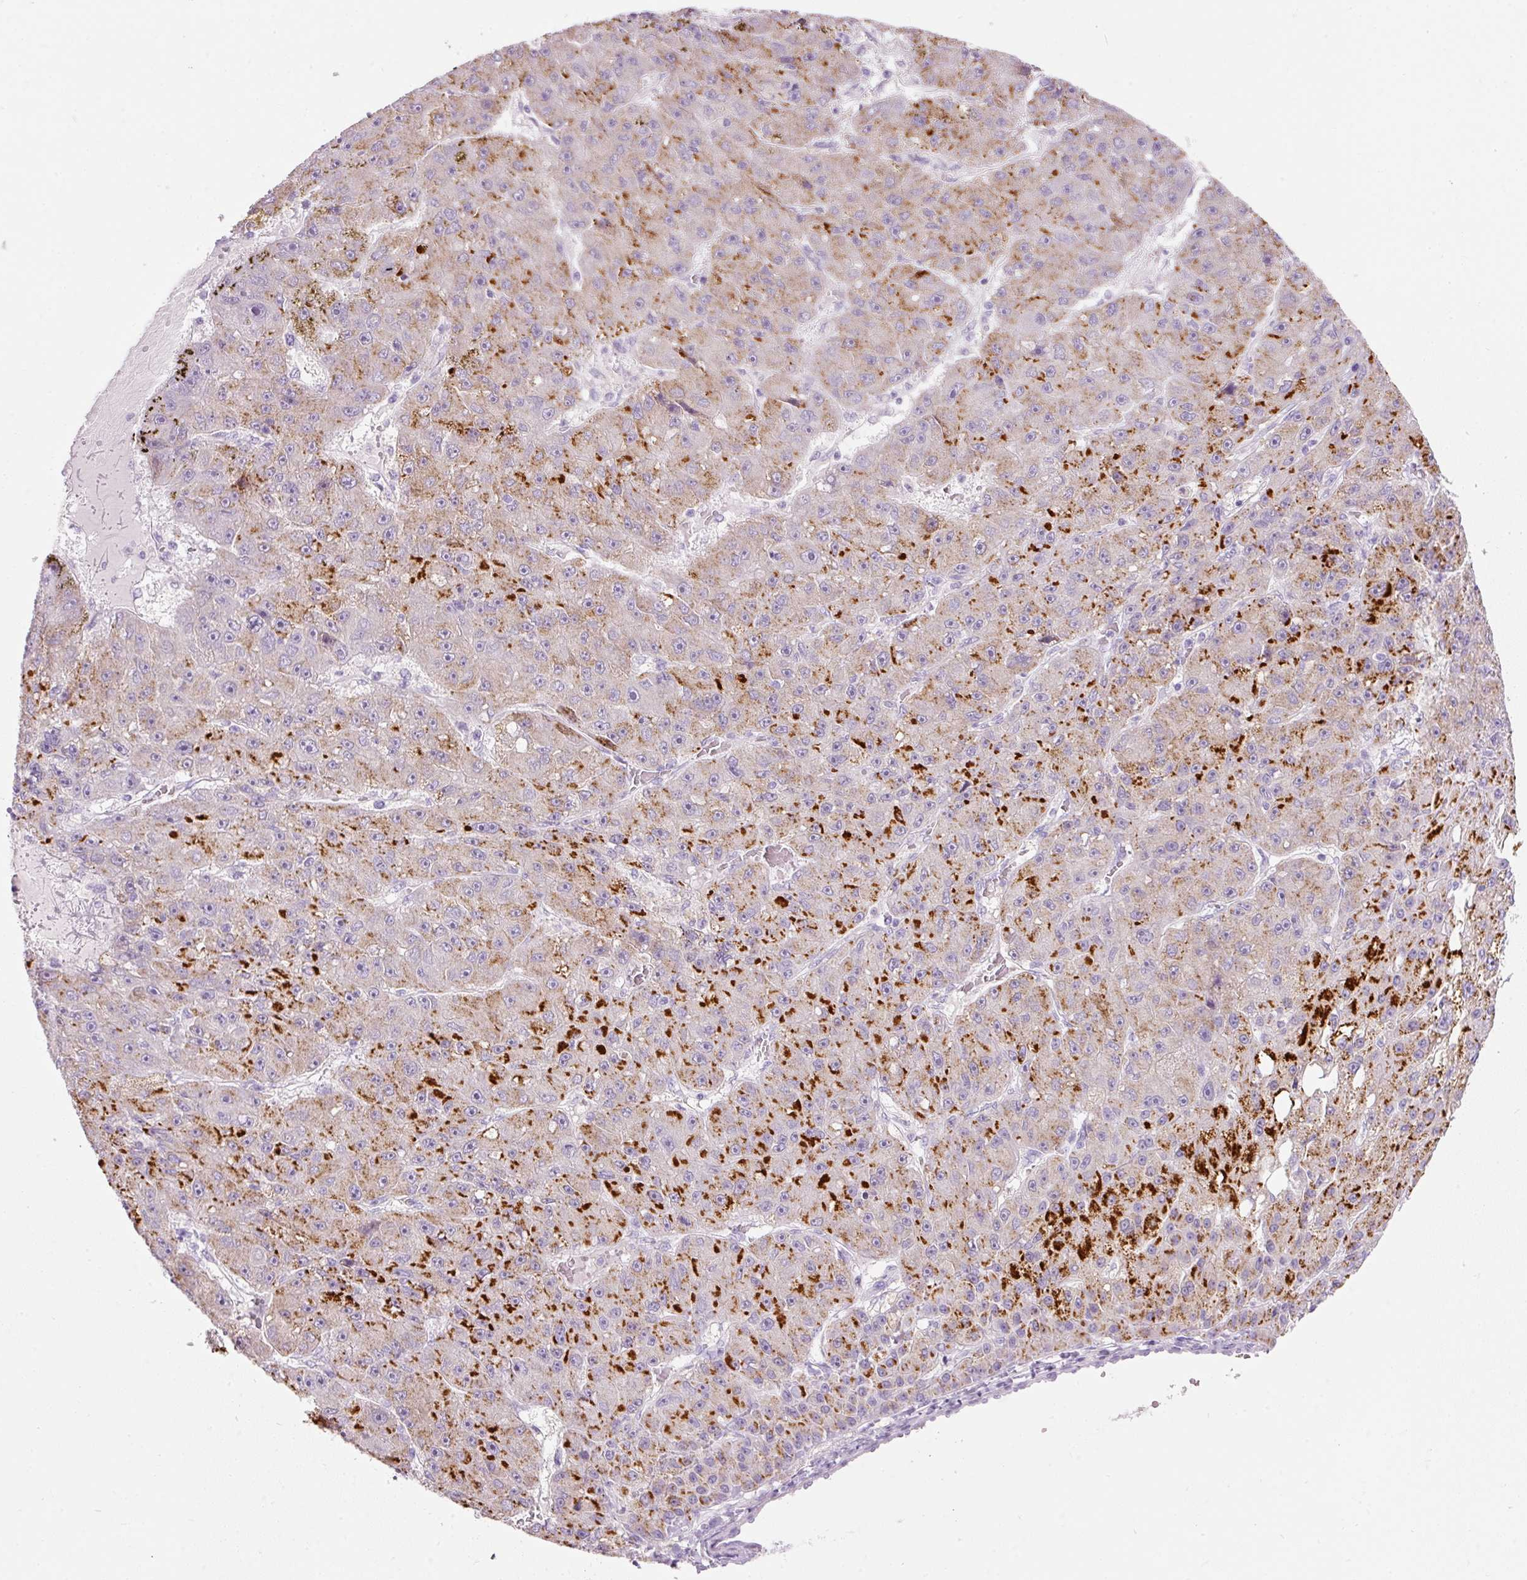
{"staining": {"intensity": "strong", "quantity": "<25%", "location": "cytoplasmic/membranous"}, "tissue": "liver cancer", "cell_type": "Tumor cells", "image_type": "cancer", "snomed": [{"axis": "morphology", "description": "Carcinoma, Hepatocellular, NOS"}, {"axis": "topography", "description": "Liver"}], "caption": "A histopathology image showing strong cytoplasmic/membranous staining in about <25% of tumor cells in liver hepatocellular carcinoma, as visualized by brown immunohistochemical staining.", "gene": "DNM1", "patient": {"sex": "male", "age": 67}}